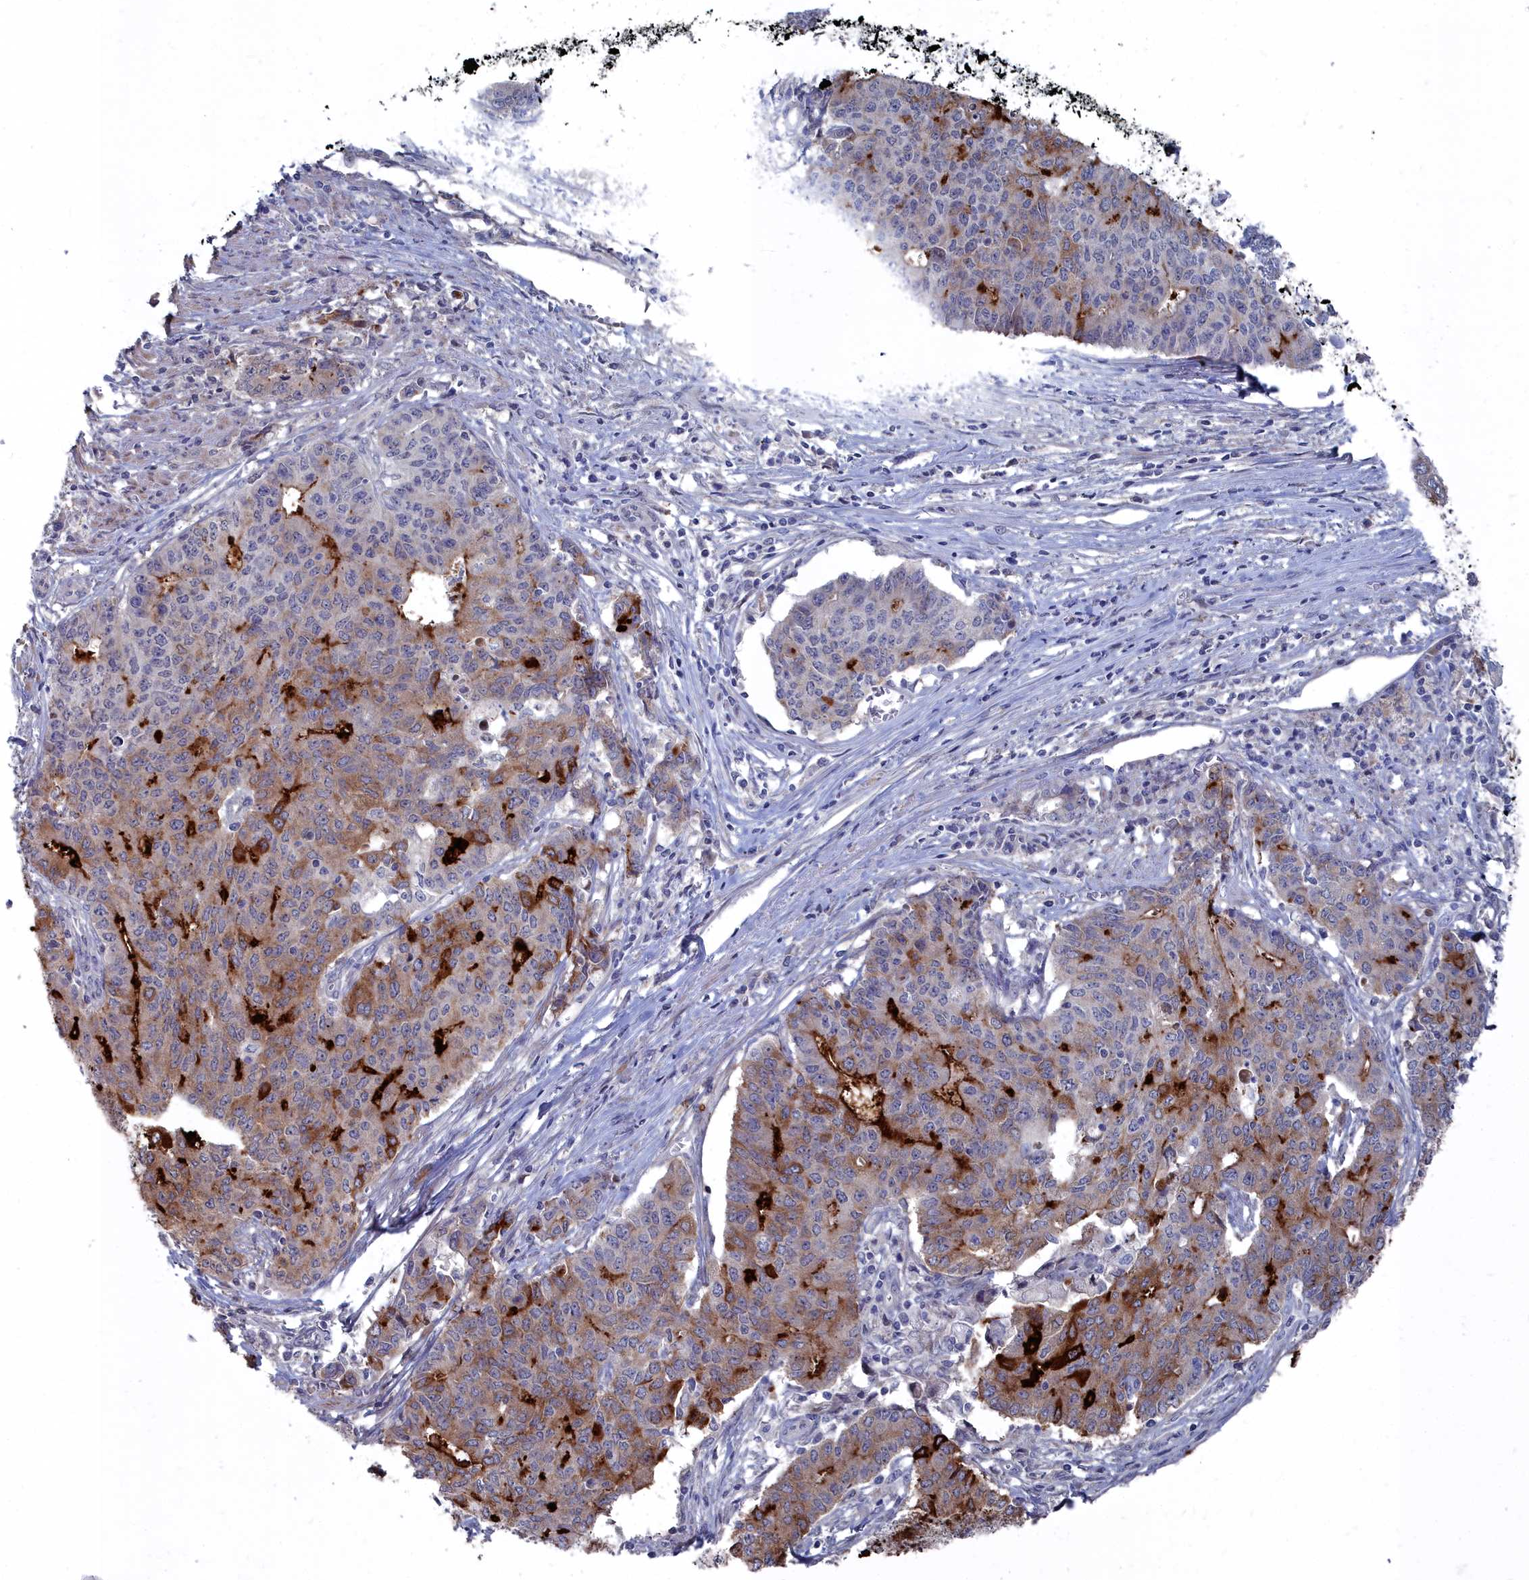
{"staining": {"intensity": "moderate", "quantity": "25%-75%", "location": "cytoplasmic/membranous"}, "tissue": "endometrial cancer", "cell_type": "Tumor cells", "image_type": "cancer", "snomed": [{"axis": "morphology", "description": "Adenocarcinoma, NOS"}, {"axis": "topography", "description": "Endometrium"}], "caption": "Brown immunohistochemical staining in adenocarcinoma (endometrial) exhibits moderate cytoplasmic/membranous expression in about 25%-75% of tumor cells.", "gene": "SHISAL2A", "patient": {"sex": "female", "age": 59}}